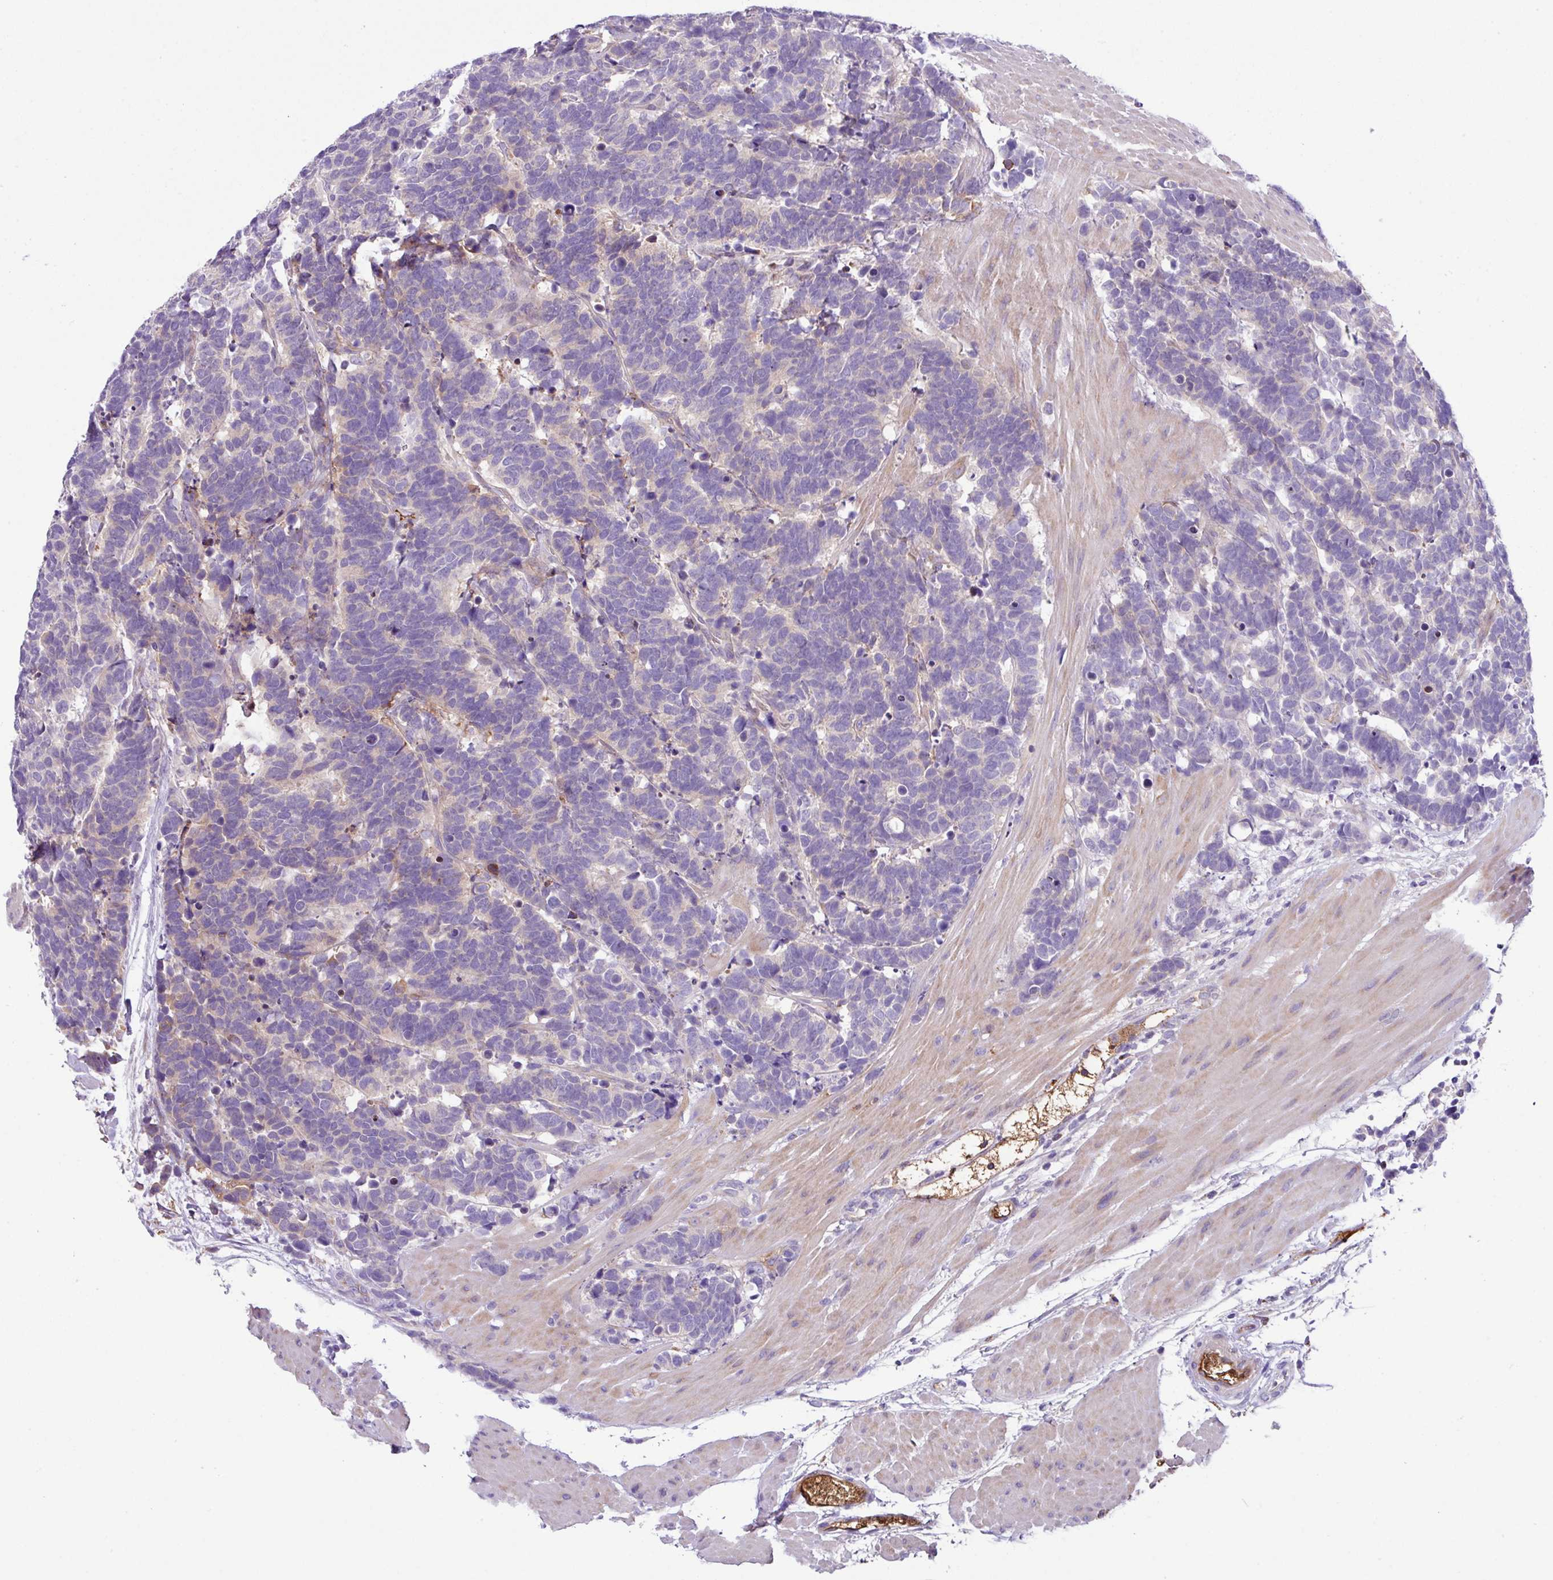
{"staining": {"intensity": "negative", "quantity": "none", "location": "none"}, "tissue": "carcinoid", "cell_type": "Tumor cells", "image_type": "cancer", "snomed": [{"axis": "morphology", "description": "Carcinoma, NOS"}, {"axis": "morphology", "description": "Carcinoid, malignant, NOS"}, {"axis": "topography", "description": "Urinary bladder"}], "caption": "Human carcinoid stained for a protein using immunohistochemistry (IHC) demonstrates no staining in tumor cells.", "gene": "DNAL1", "patient": {"sex": "male", "age": 57}}